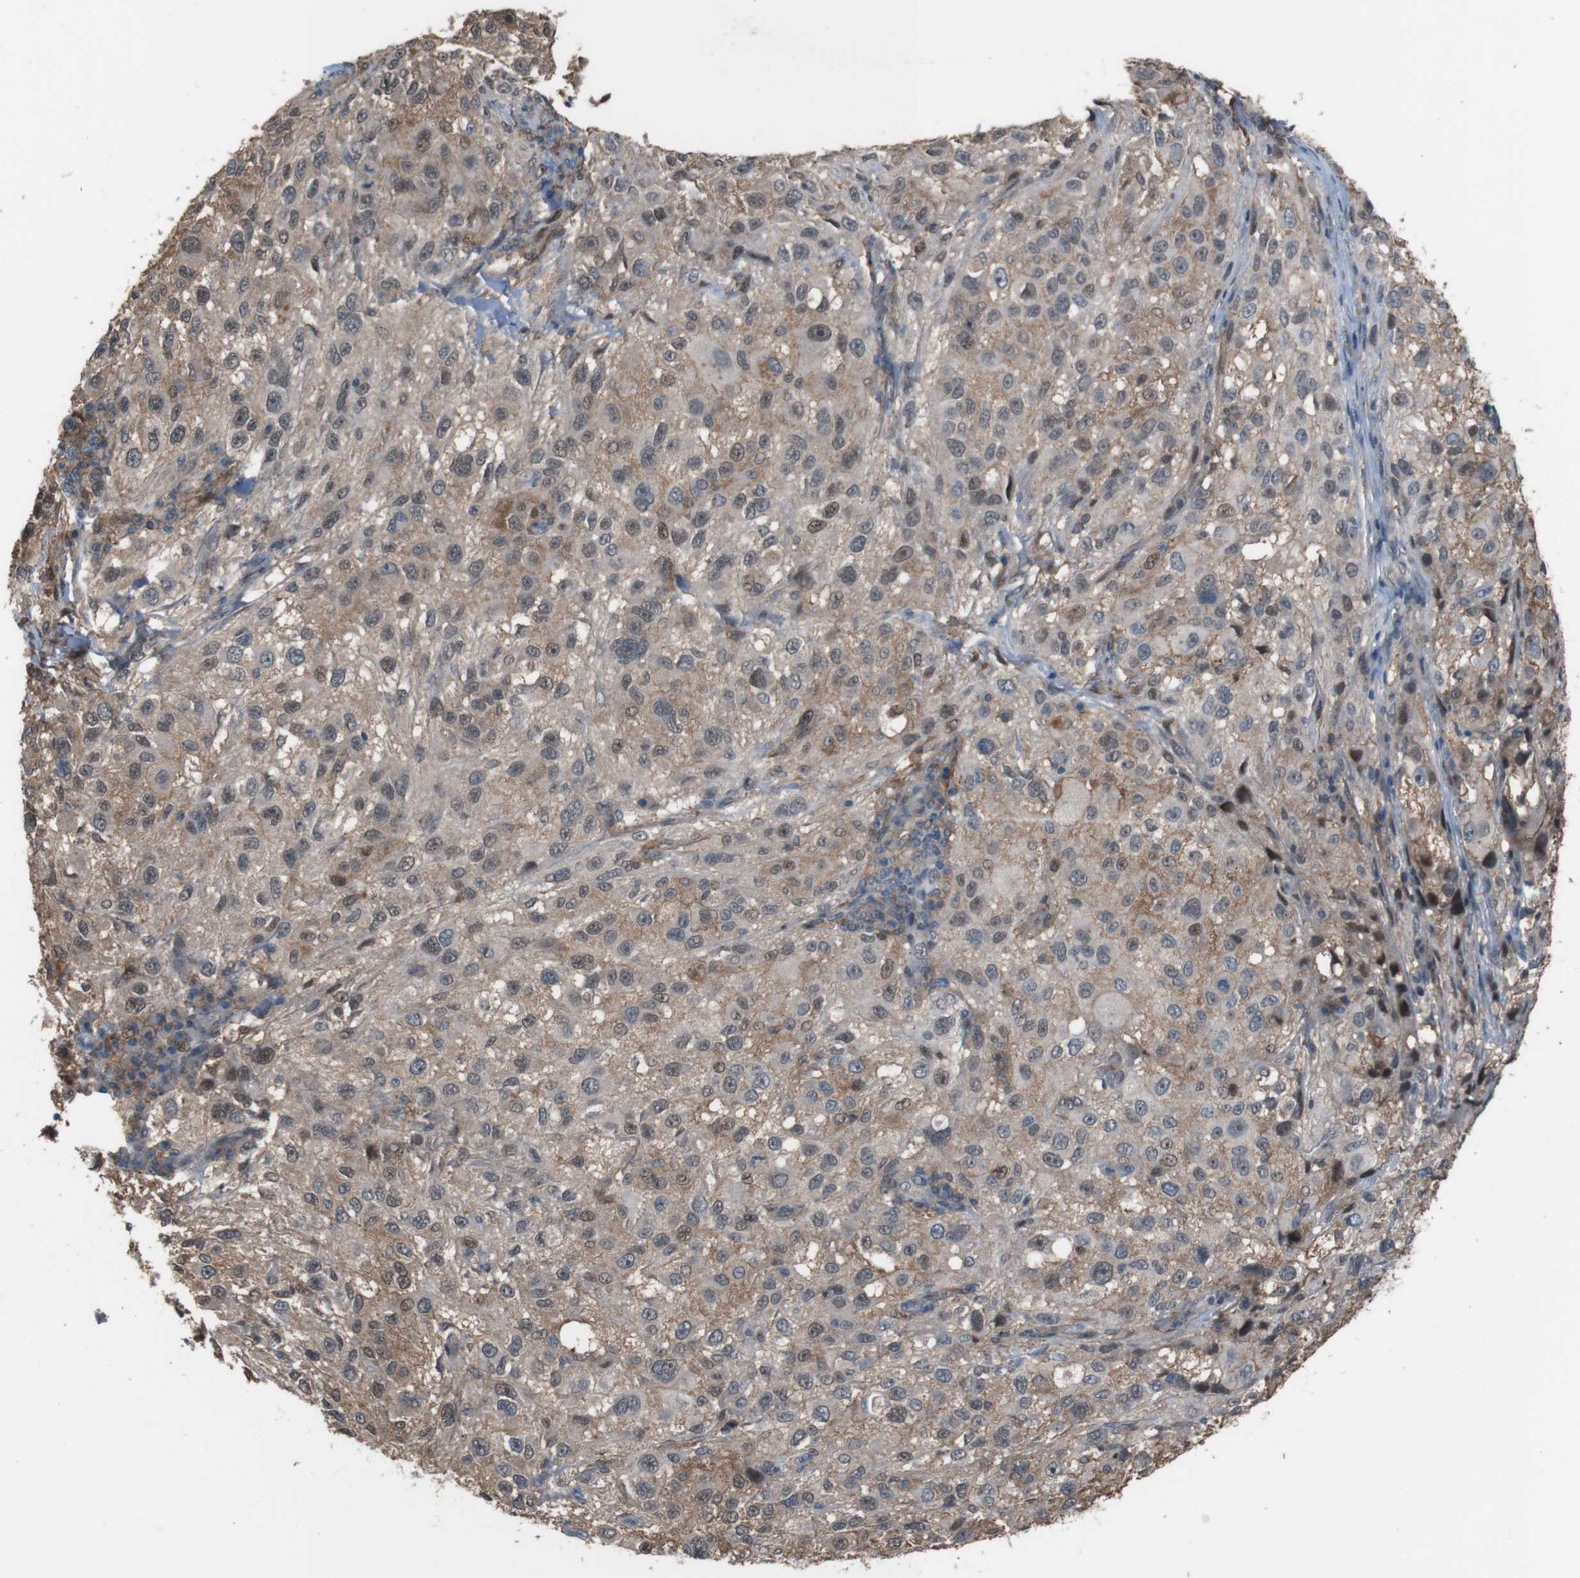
{"staining": {"intensity": "weak", "quantity": ">75%", "location": "cytoplasmic/membranous"}, "tissue": "melanoma", "cell_type": "Tumor cells", "image_type": "cancer", "snomed": [{"axis": "morphology", "description": "Necrosis, NOS"}, {"axis": "morphology", "description": "Malignant melanoma, NOS"}, {"axis": "topography", "description": "Skin"}], "caption": "A brown stain labels weak cytoplasmic/membranous positivity of a protein in human malignant melanoma tumor cells.", "gene": "ATP2B1", "patient": {"sex": "female", "age": 87}}